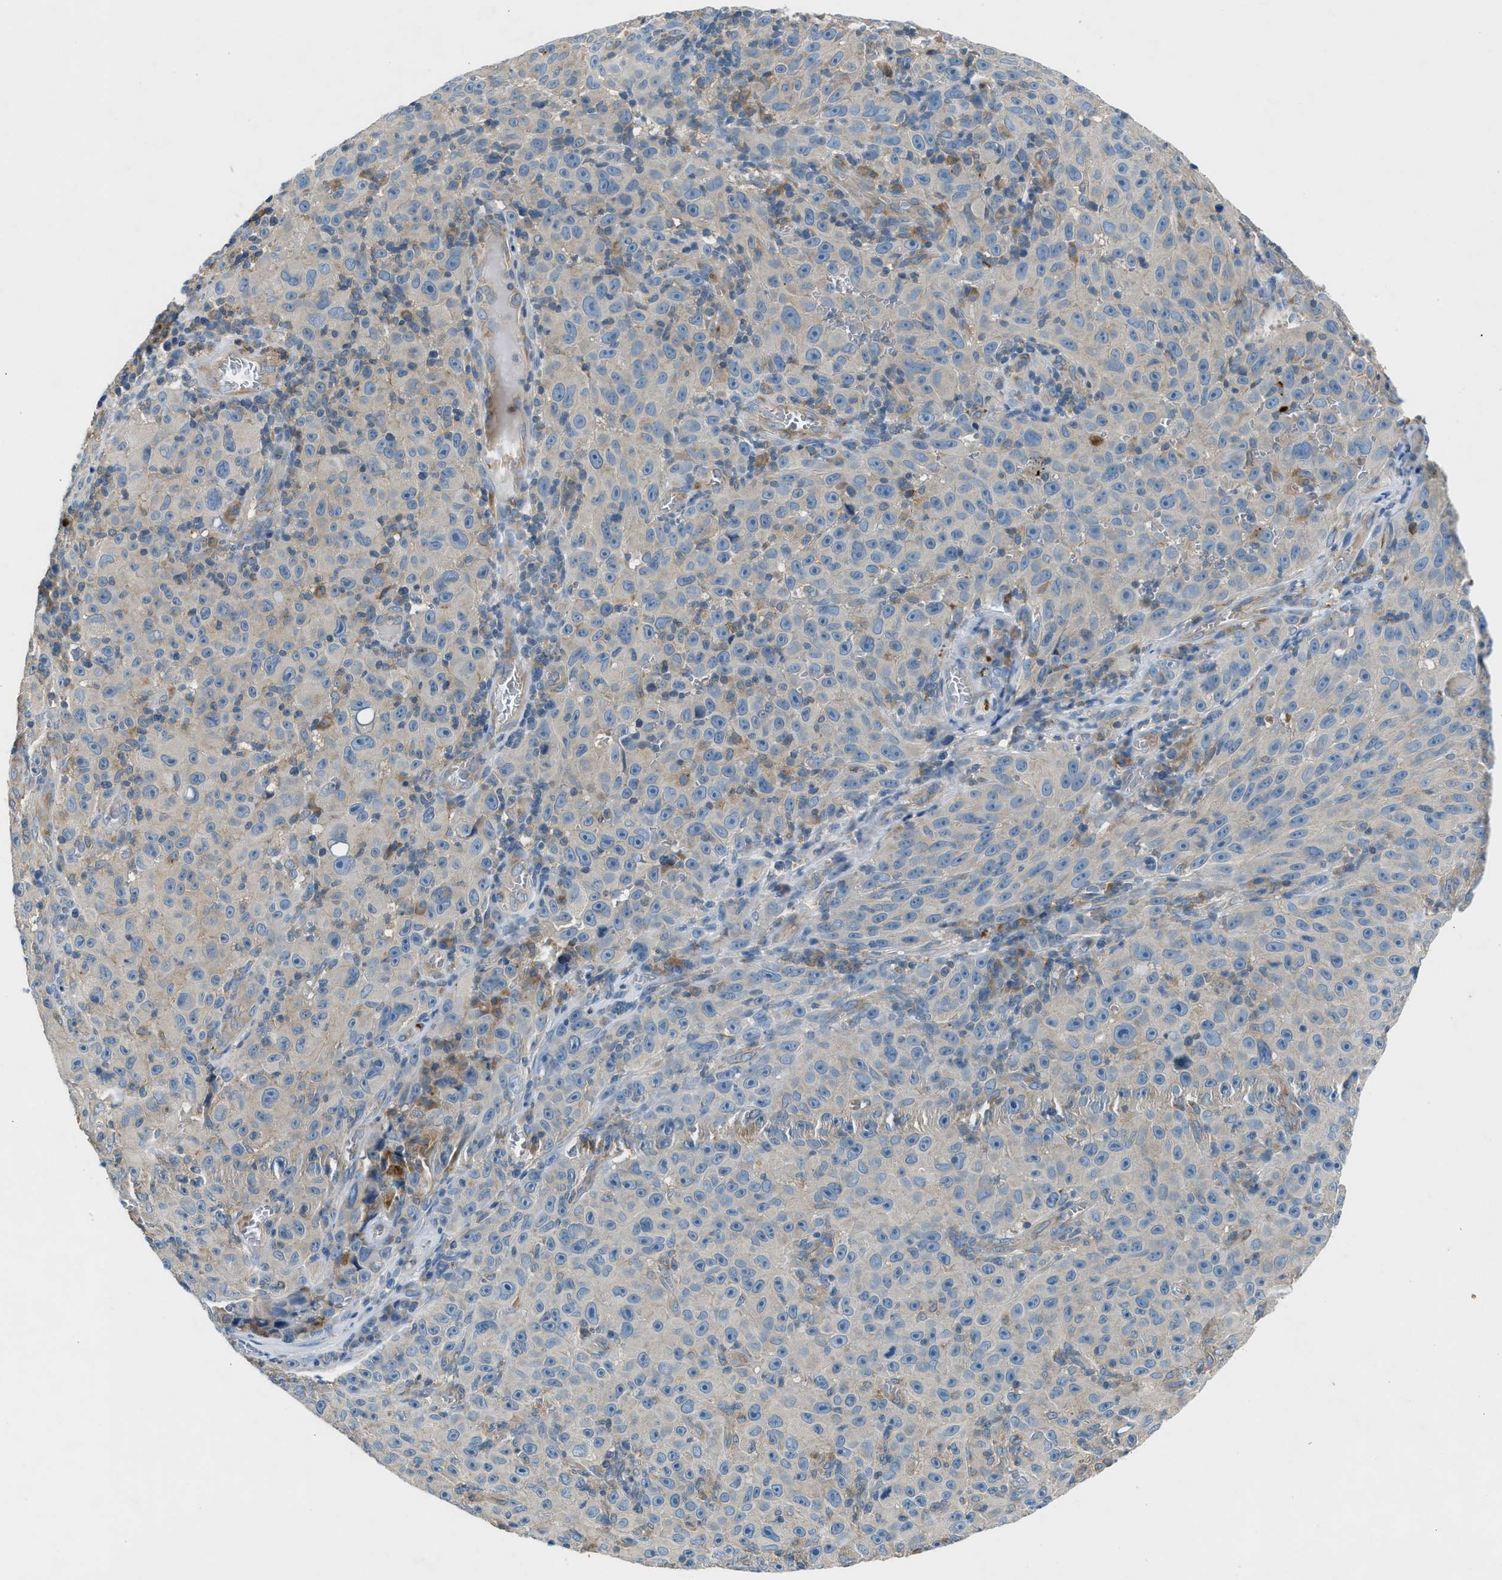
{"staining": {"intensity": "weak", "quantity": "<25%", "location": "cytoplasmic/membranous"}, "tissue": "melanoma", "cell_type": "Tumor cells", "image_type": "cancer", "snomed": [{"axis": "morphology", "description": "Malignant melanoma, NOS"}, {"axis": "topography", "description": "Skin"}], "caption": "Malignant melanoma was stained to show a protein in brown. There is no significant expression in tumor cells.", "gene": "BMP1", "patient": {"sex": "female", "age": 82}}